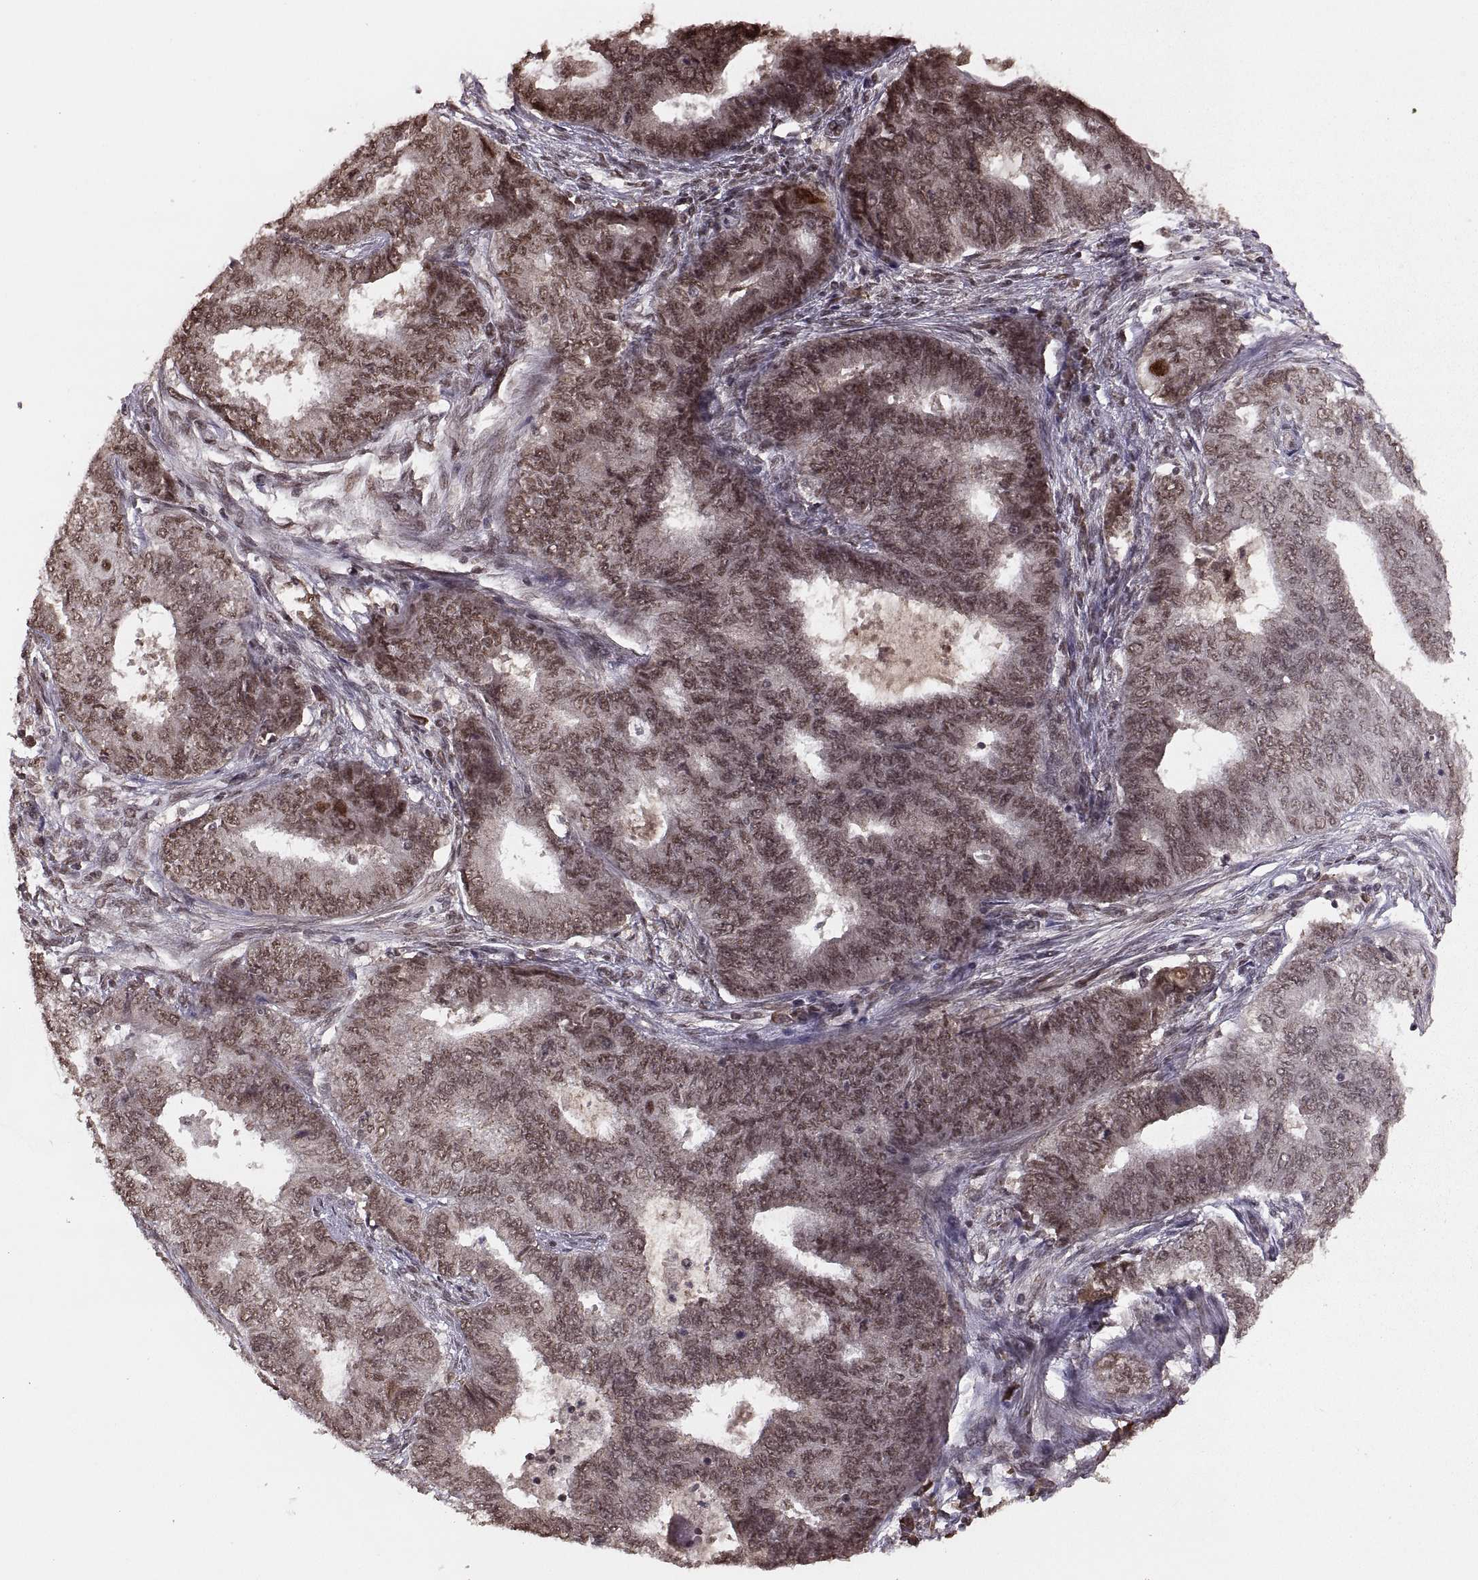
{"staining": {"intensity": "moderate", "quantity": "<25%", "location": "cytoplasmic/membranous,nuclear"}, "tissue": "endometrial cancer", "cell_type": "Tumor cells", "image_type": "cancer", "snomed": [{"axis": "morphology", "description": "Adenocarcinoma, NOS"}, {"axis": "topography", "description": "Endometrium"}], "caption": "Endometrial adenocarcinoma was stained to show a protein in brown. There is low levels of moderate cytoplasmic/membranous and nuclear expression in approximately <25% of tumor cells. Nuclei are stained in blue.", "gene": "RFT1", "patient": {"sex": "female", "age": 62}}